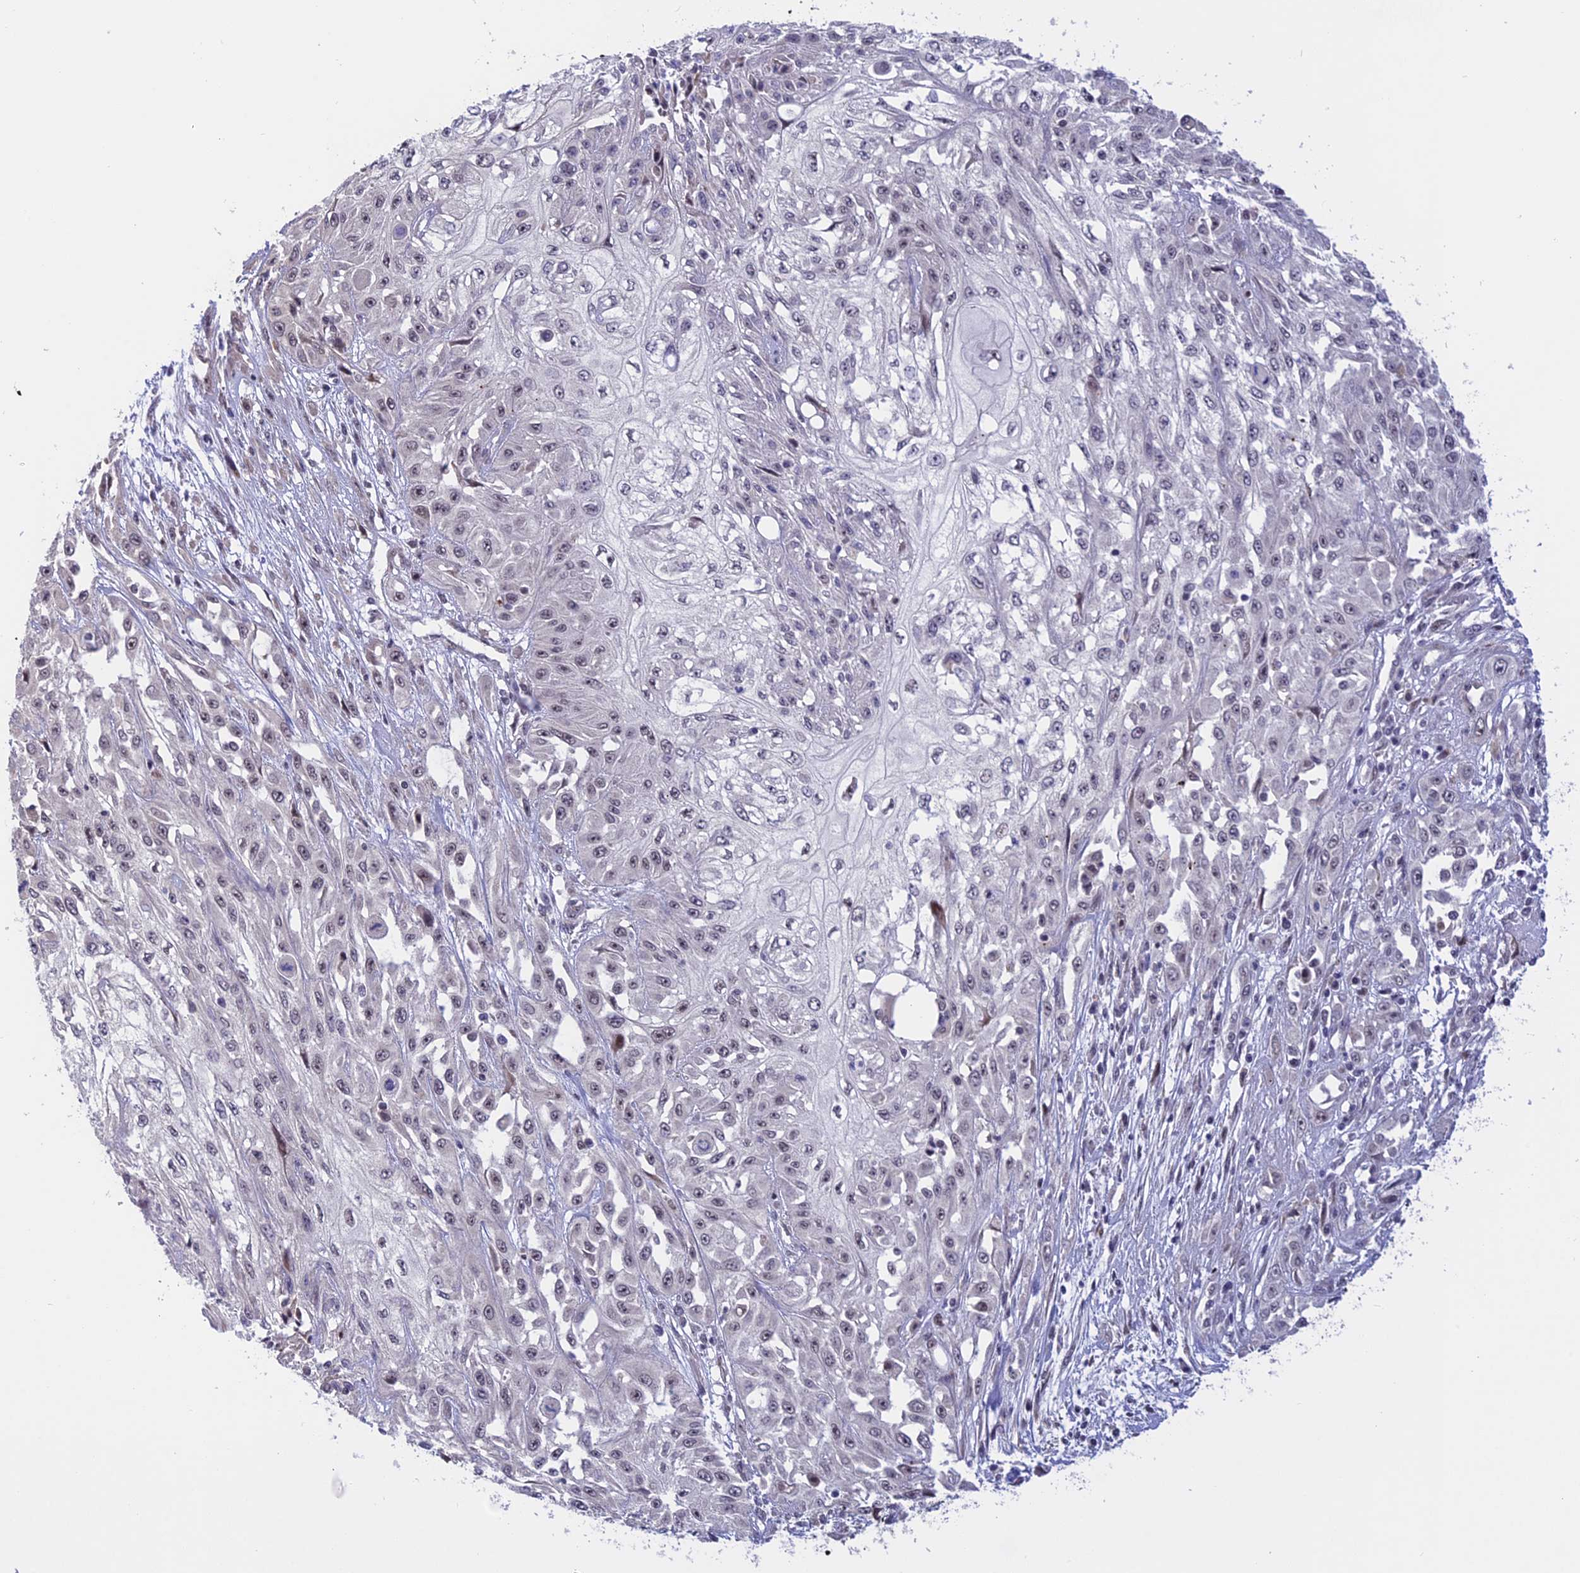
{"staining": {"intensity": "negative", "quantity": "none", "location": "none"}, "tissue": "skin cancer", "cell_type": "Tumor cells", "image_type": "cancer", "snomed": [{"axis": "morphology", "description": "Squamous cell carcinoma, NOS"}, {"axis": "morphology", "description": "Squamous cell carcinoma, metastatic, NOS"}, {"axis": "topography", "description": "Skin"}, {"axis": "topography", "description": "Lymph node"}], "caption": "An immunohistochemistry (IHC) photomicrograph of skin metastatic squamous cell carcinoma is shown. There is no staining in tumor cells of skin metastatic squamous cell carcinoma. Brightfield microscopy of immunohistochemistry stained with DAB (3,3'-diaminobenzidine) (brown) and hematoxylin (blue), captured at high magnification.", "gene": "POLR2C", "patient": {"sex": "male", "age": 75}}